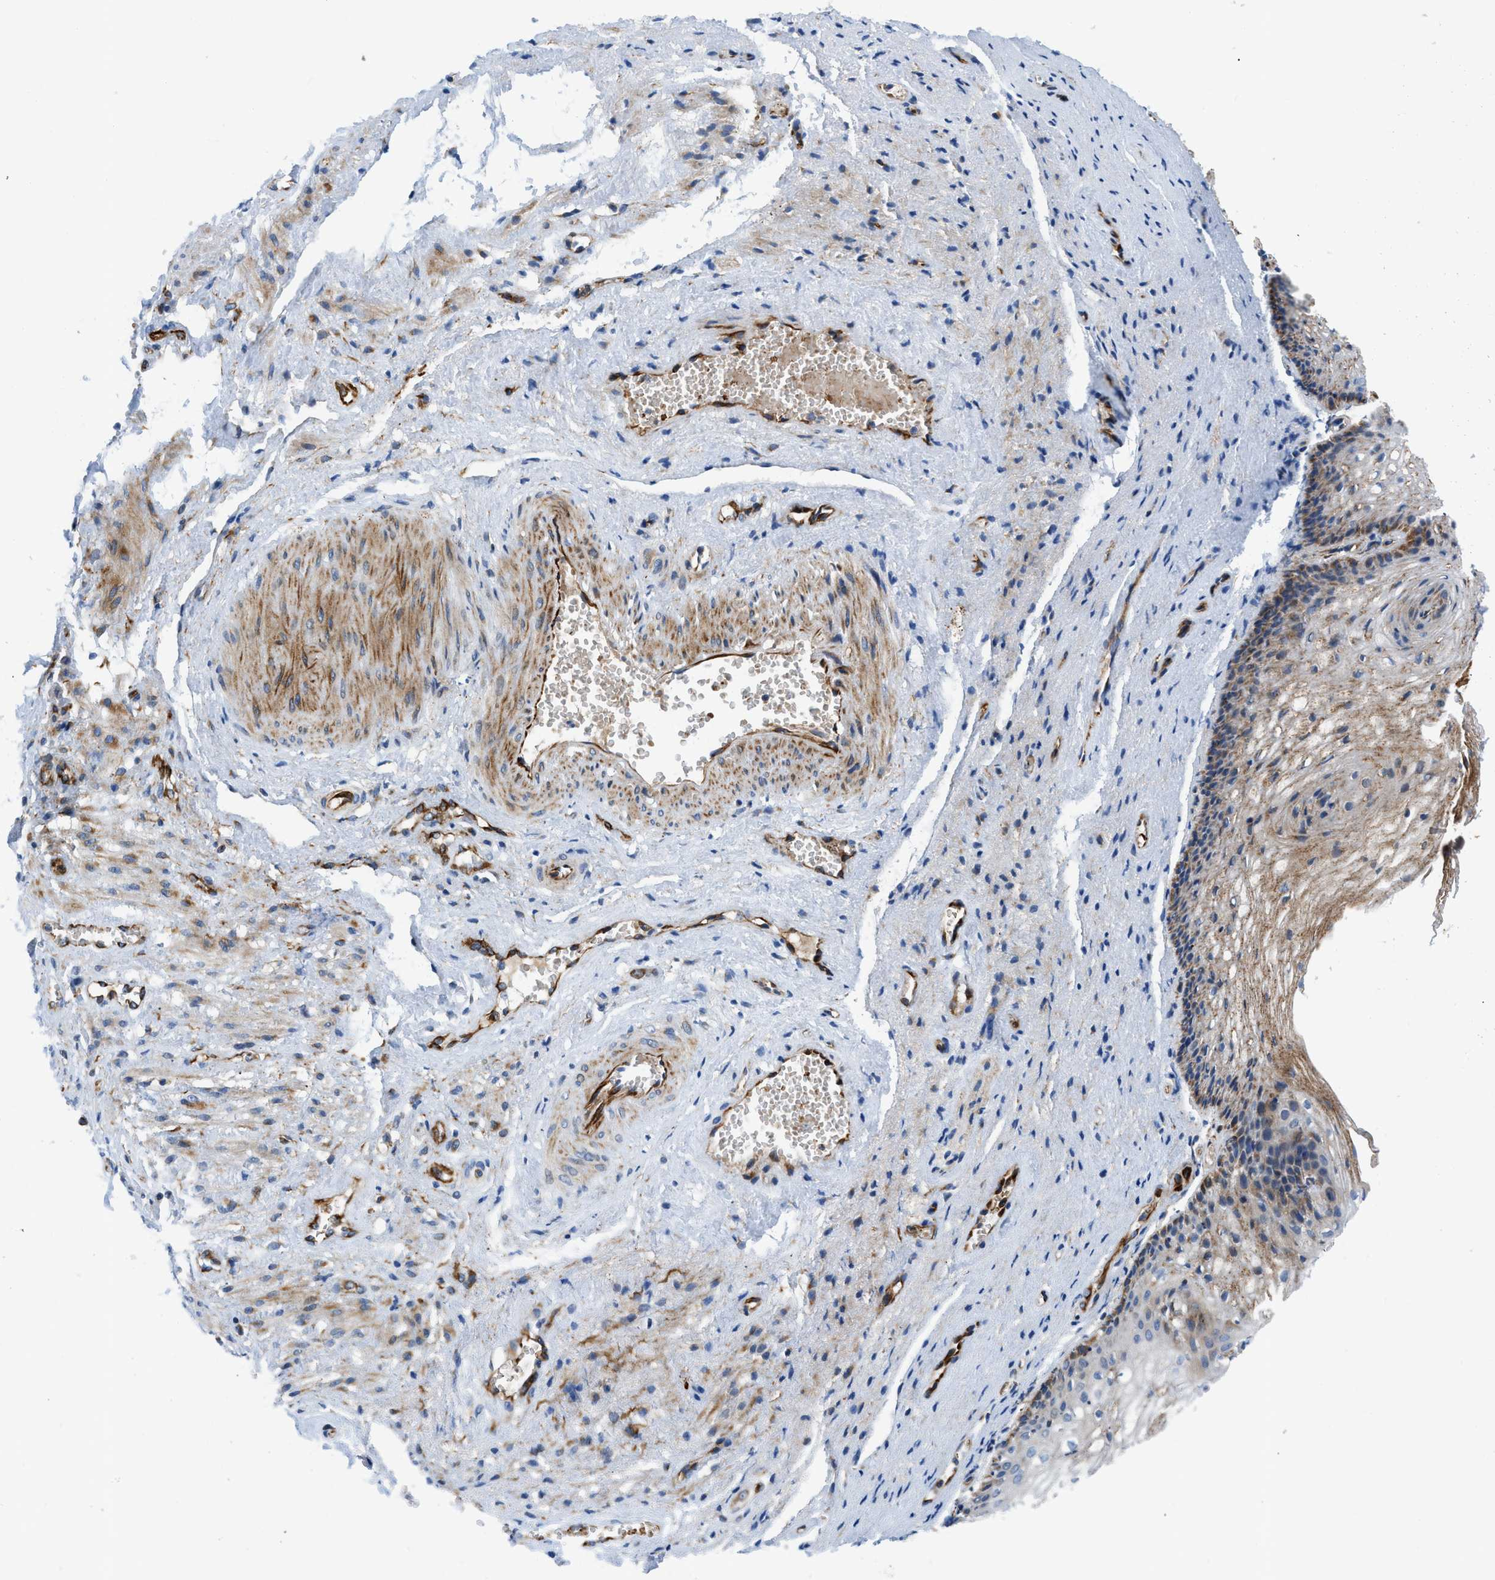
{"staining": {"intensity": "weak", "quantity": "<25%", "location": "cytoplasmic/membranous"}, "tissue": "vagina", "cell_type": "Squamous epithelial cells", "image_type": "normal", "snomed": [{"axis": "morphology", "description": "Normal tissue, NOS"}, {"axis": "topography", "description": "Vagina"}], "caption": "An image of vagina stained for a protein shows no brown staining in squamous epithelial cells.", "gene": "ZNF831", "patient": {"sex": "female", "age": 34}}